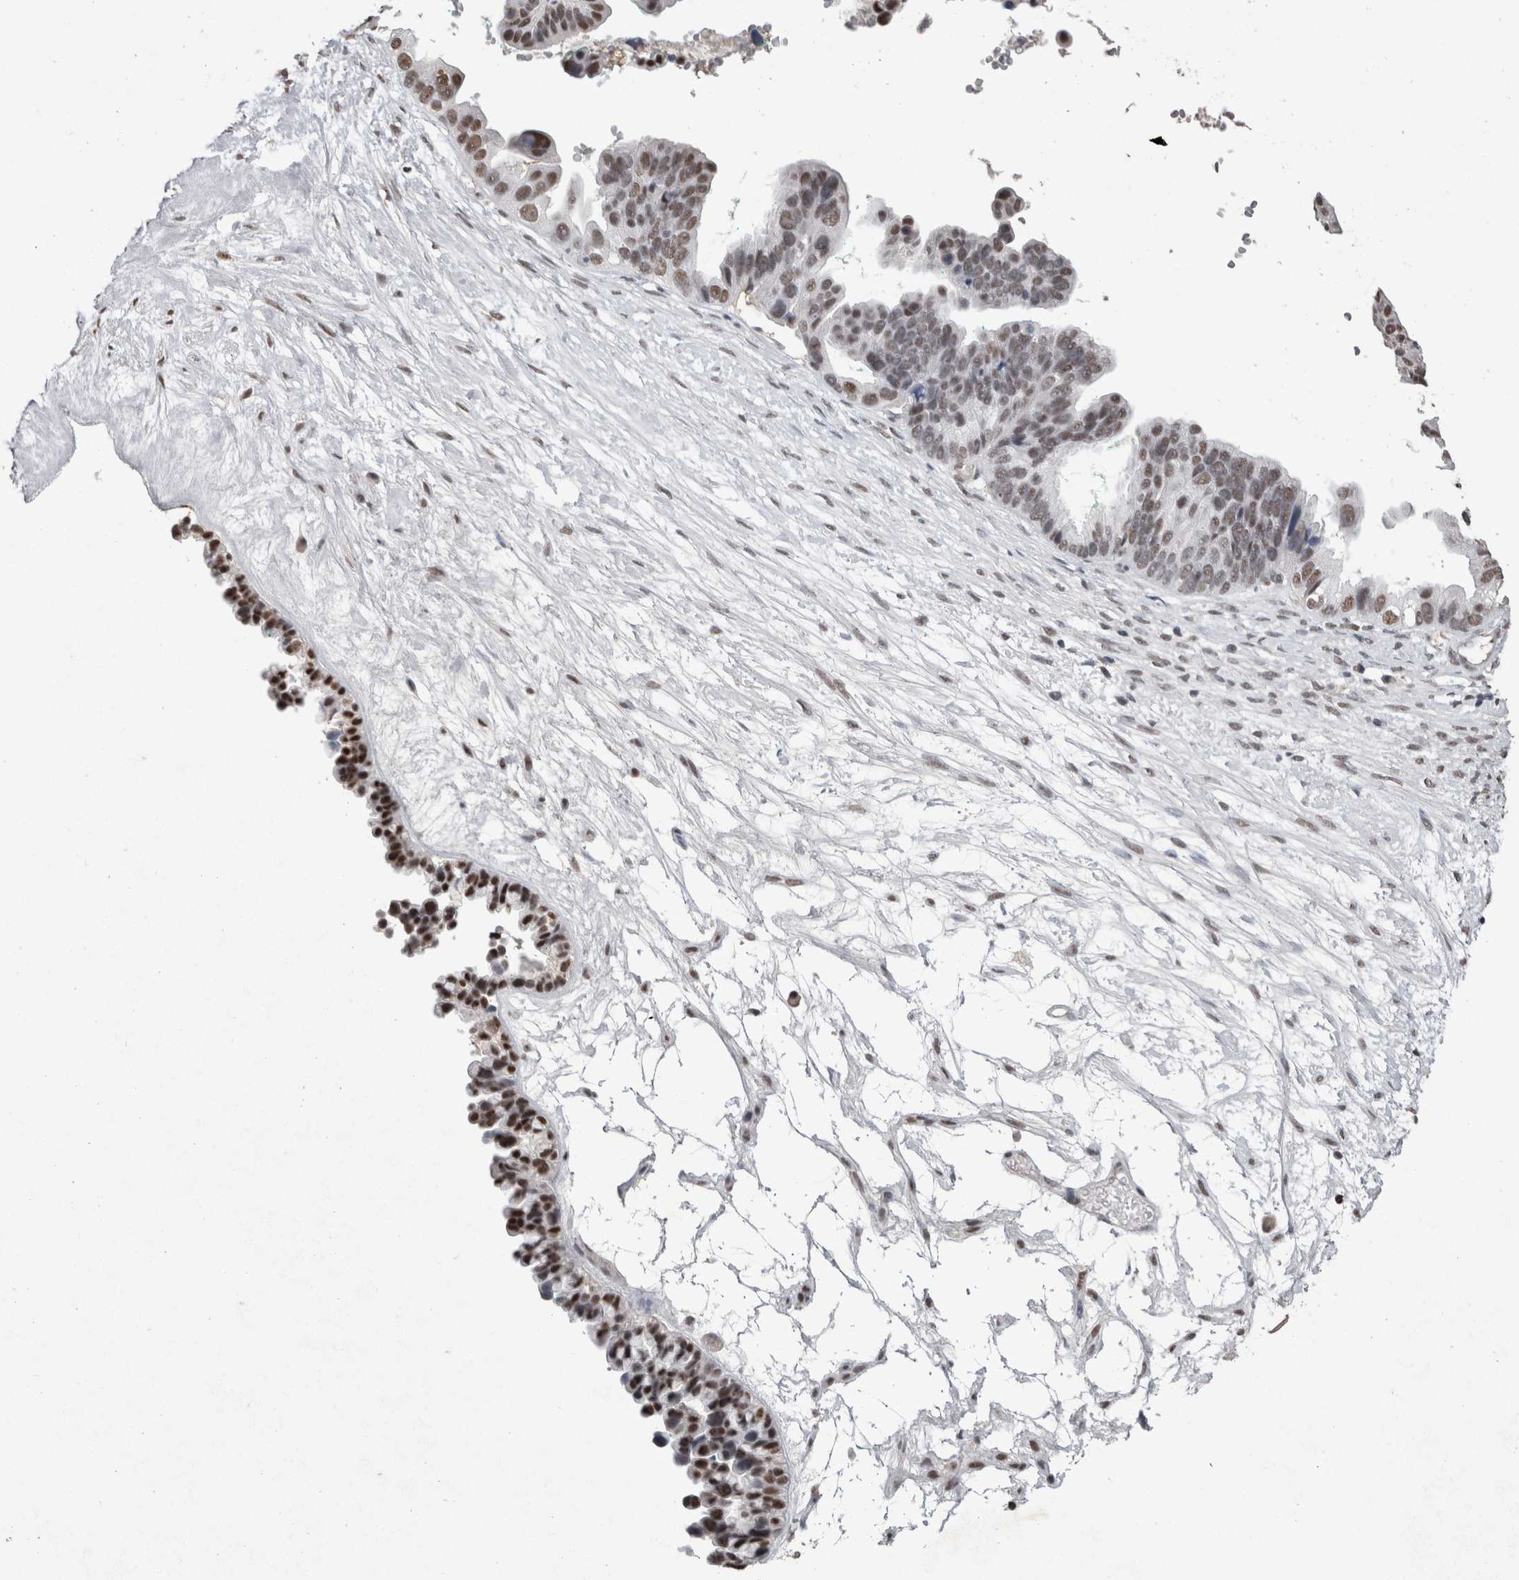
{"staining": {"intensity": "moderate", "quantity": ">75%", "location": "nuclear"}, "tissue": "ovarian cancer", "cell_type": "Tumor cells", "image_type": "cancer", "snomed": [{"axis": "morphology", "description": "Cystadenocarcinoma, serous, NOS"}, {"axis": "topography", "description": "Ovary"}], "caption": "Immunohistochemical staining of ovarian serous cystadenocarcinoma displays medium levels of moderate nuclear staining in about >75% of tumor cells.", "gene": "DDX17", "patient": {"sex": "female", "age": 56}}